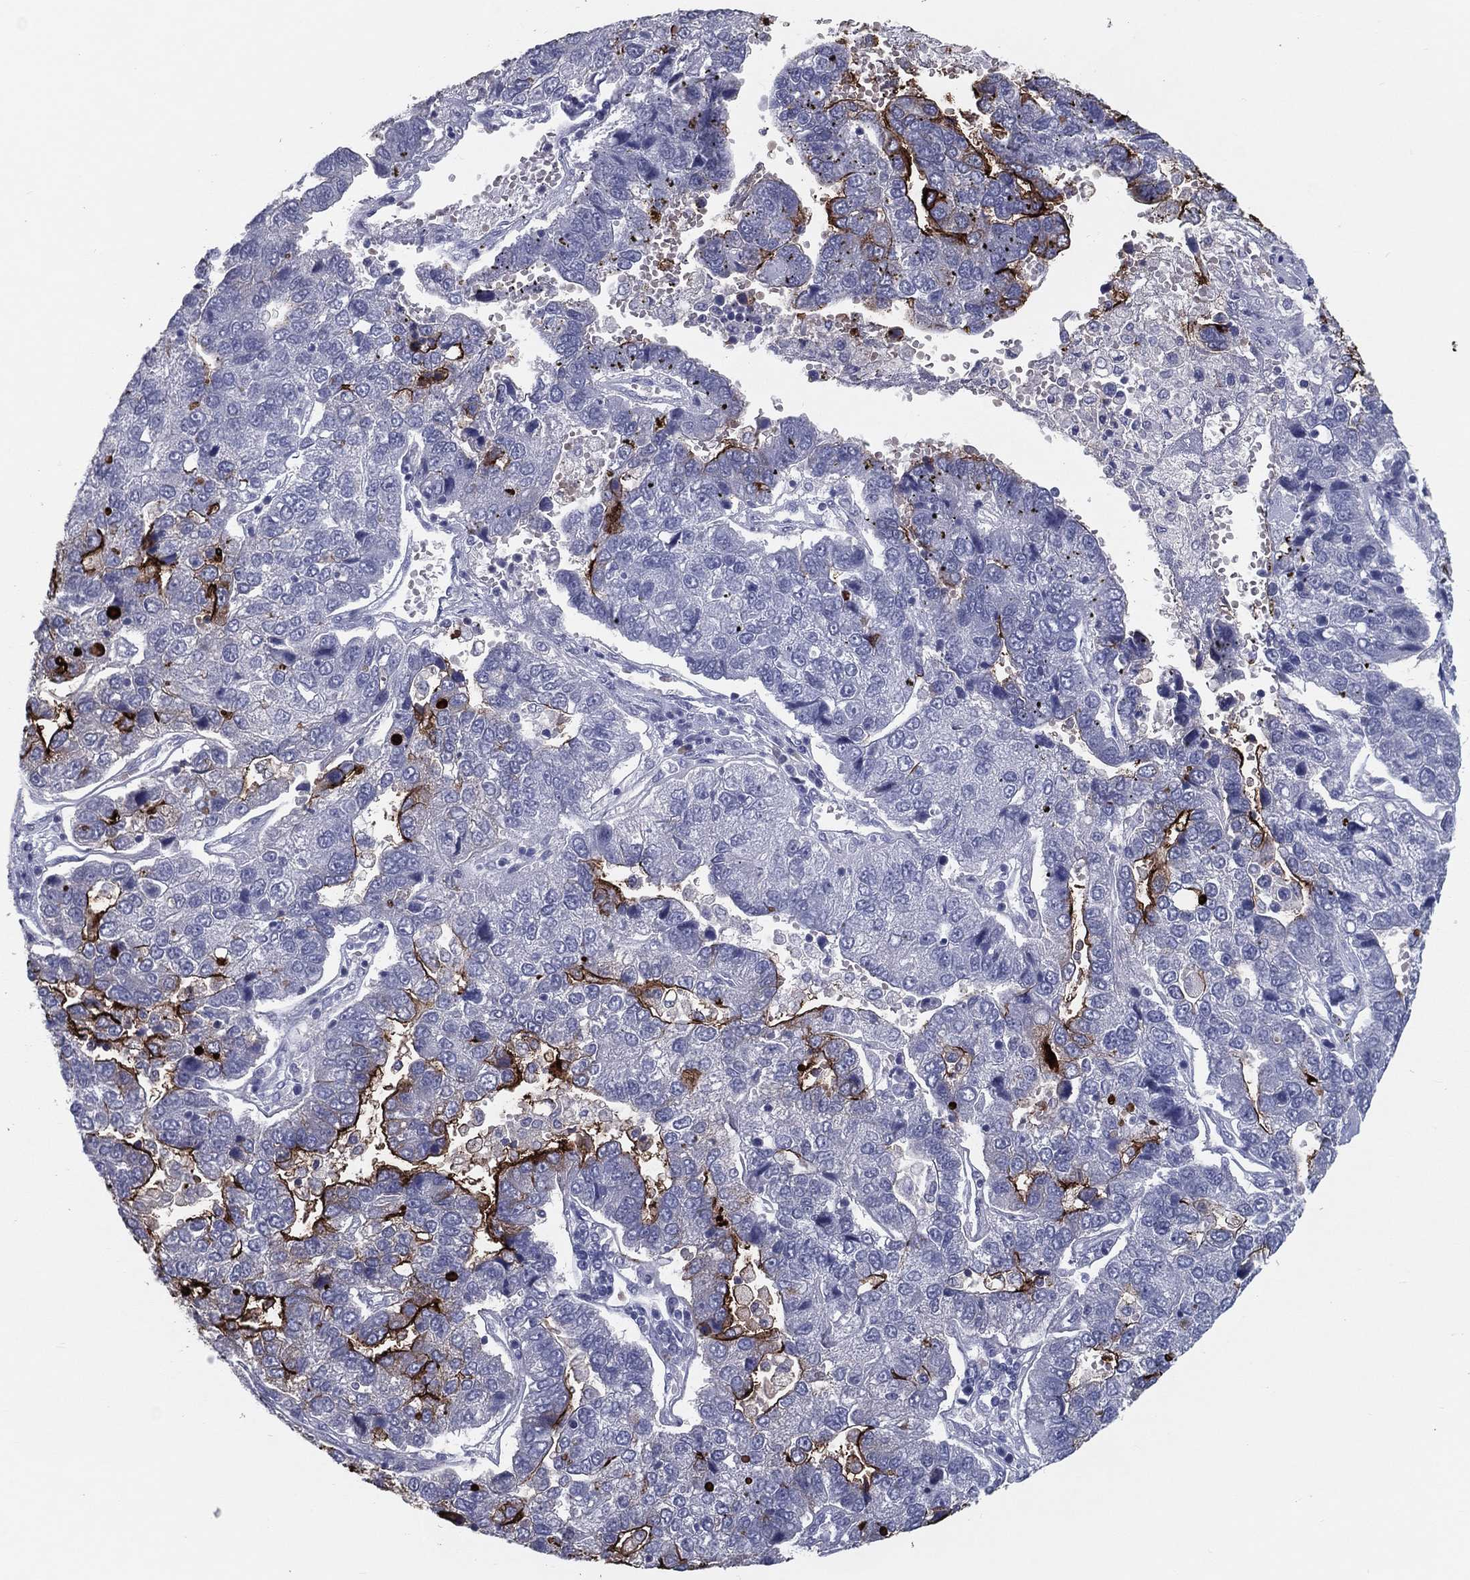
{"staining": {"intensity": "strong", "quantity": "<25%", "location": "cytoplasmic/membranous"}, "tissue": "pancreatic cancer", "cell_type": "Tumor cells", "image_type": "cancer", "snomed": [{"axis": "morphology", "description": "Adenocarcinoma, NOS"}, {"axis": "topography", "description": "Pancreas"}], "caption": "Strong cytoplasmic/membranous positivity for a protein is present in approximately <25% of tumor cells of pancreatic cancer using IHC.", "gene": "ACE2", "patient": {"sex": "female", "age": 61}}